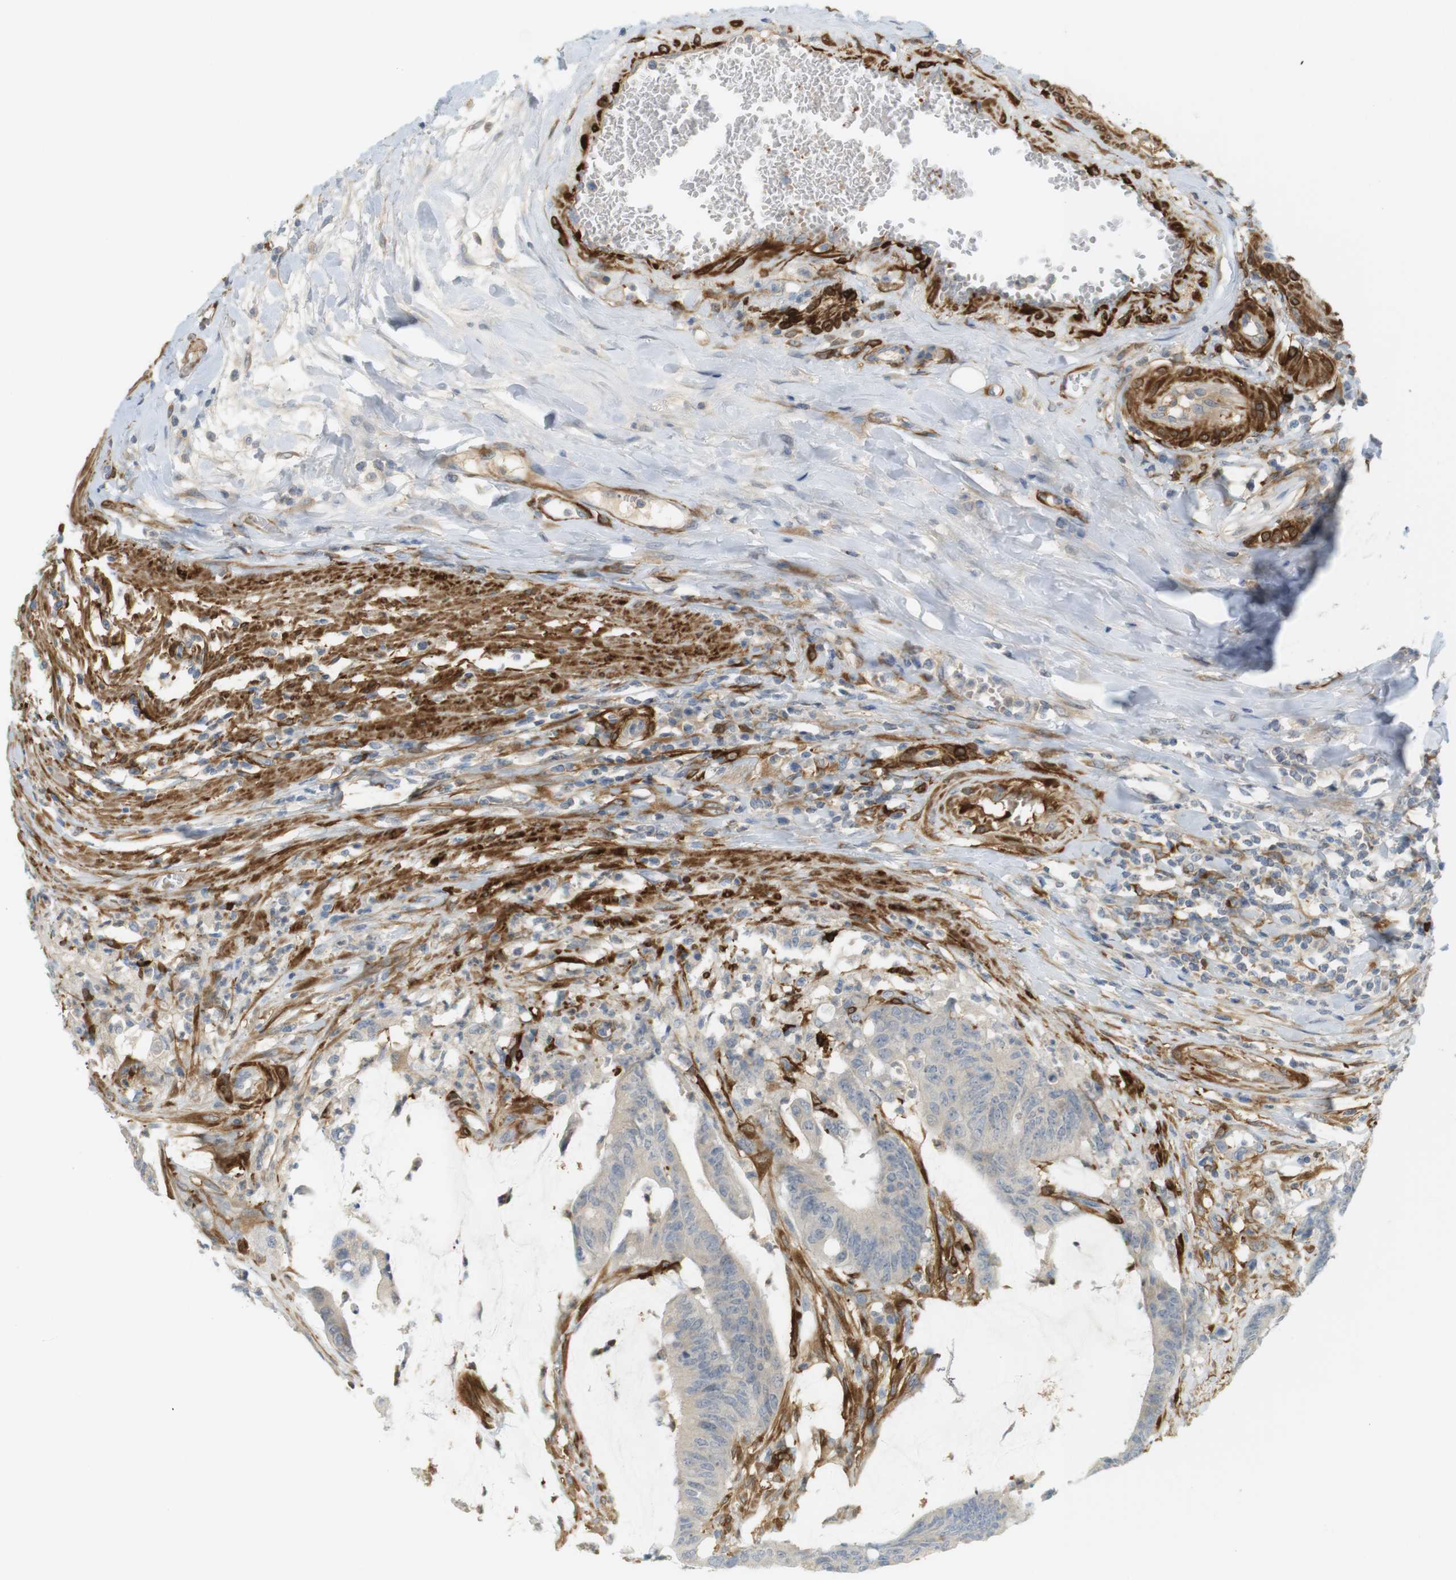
{"staining": {"intensity": "moderate", "quantity": "25%-75%", "location": "cytoplasmic/membranous"}, "tissue": "colorectal cancer", "cell_type": "Tumor cells", "image_type": "cancer", "snomed": [{"axis": "morphology", "description": "Adenocarcinoma, NOS"}, {"axis": "topography", "description": "Rectum"}], "caption": "Colorectal adenocarcinoma was stained to show a protein in brown. There is medium levels of moderate cytoplasmic/membranous expression in about 25%-75% of tumor cells. (IHC, brightfield microscopy, high magnification).", "gene": "PDE3A", "patient": {"sex": "female", "age": 66}}